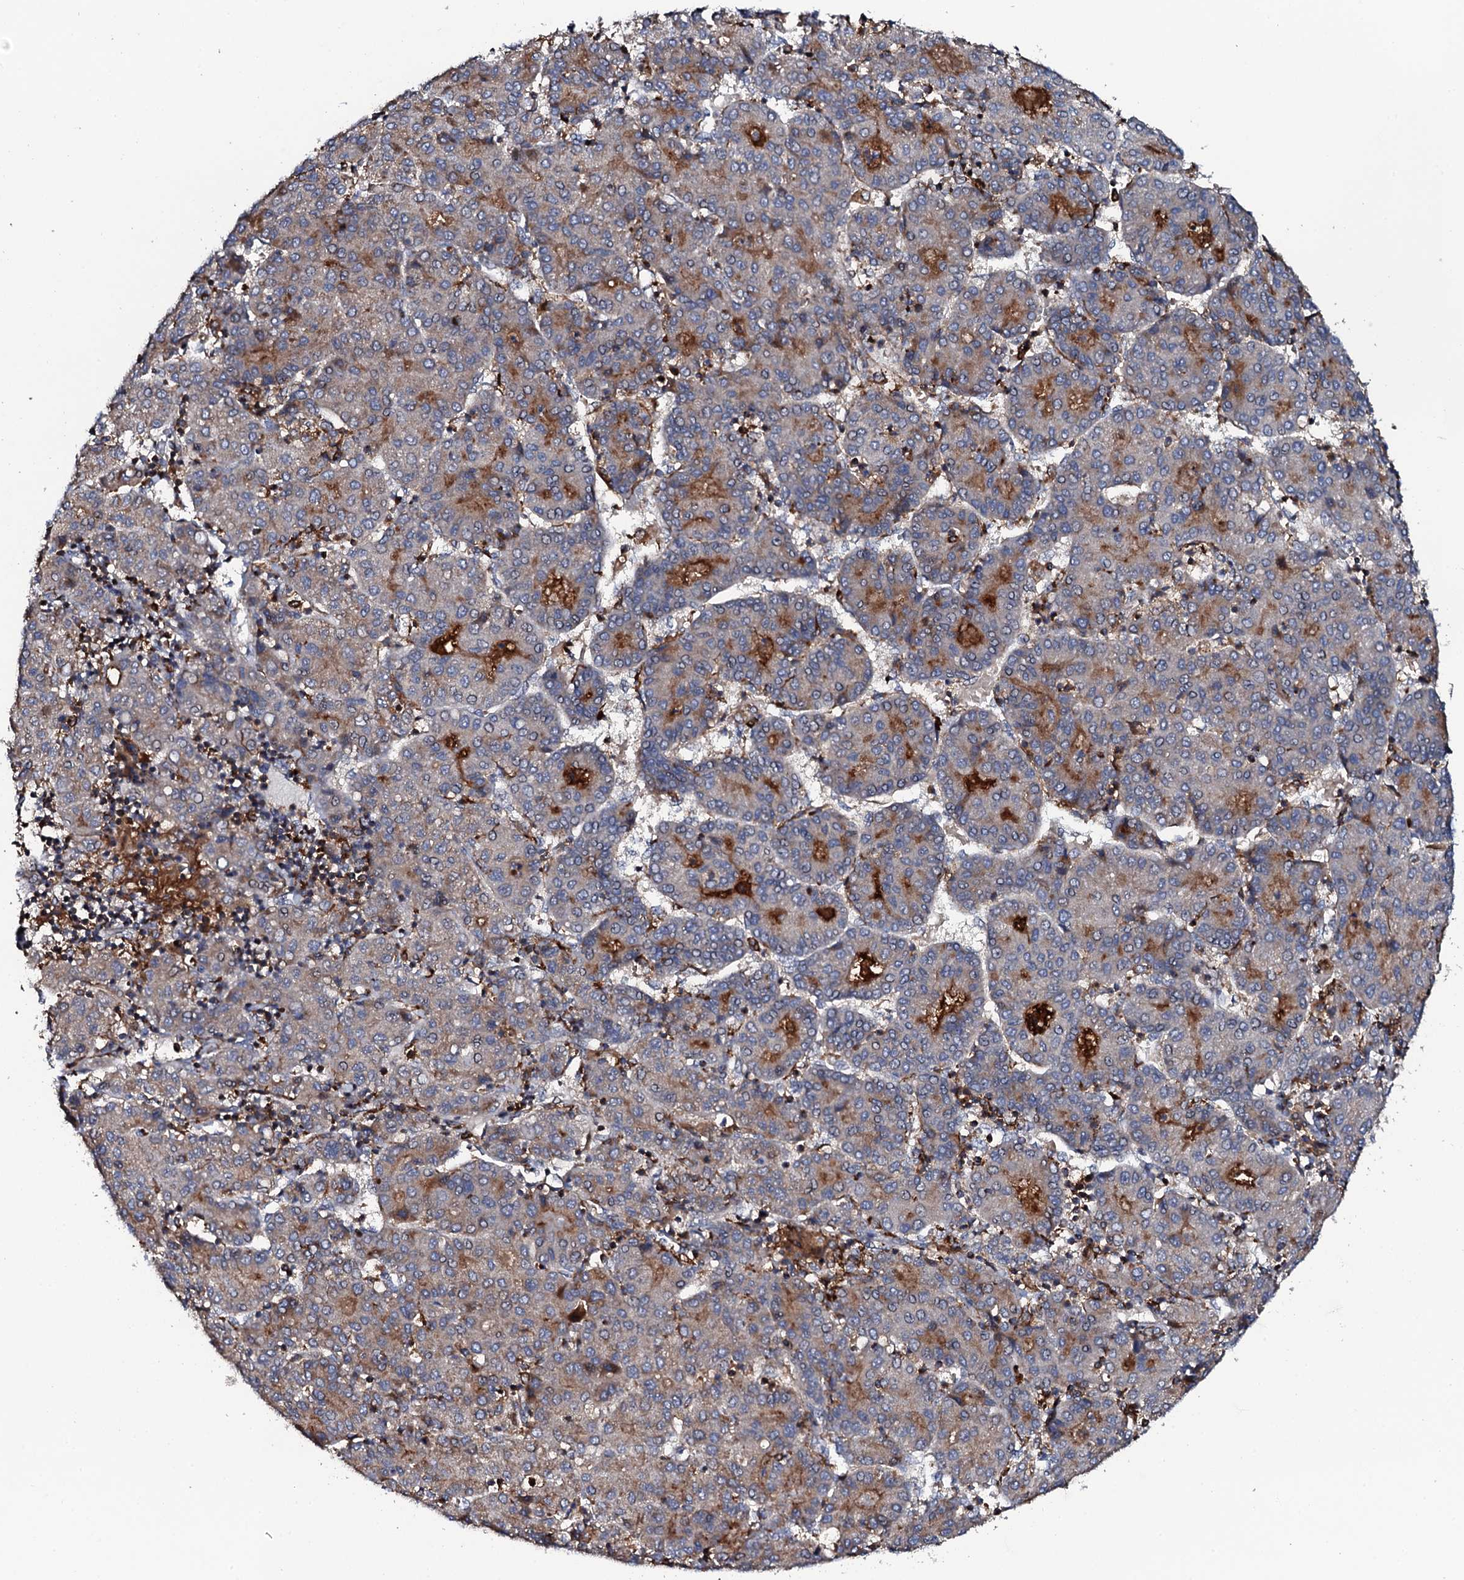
{"staining": {"intensity": "moderate", "quantity": "25%-75%", "location": "cytoplasmic/membranous"}, "tissue": "liver cancer", "cell_type": "Tumor cells", "image_type": "cancer", "snomed": [{"axis": "morphology", "description": "Carcinoma, Hepatocellular, NOS"}, {"axis": "topography", "description": "Liver"}], "caption": "Protein positivity by immunohistochemistry reveals moderate cytoplasmic/membranous expression in about 25%-75% of tumor cells in liver cancer (hepatocellular carcinoma).", "gene": "VAMP8", "patient": {"sex": "male", "age": 65}}